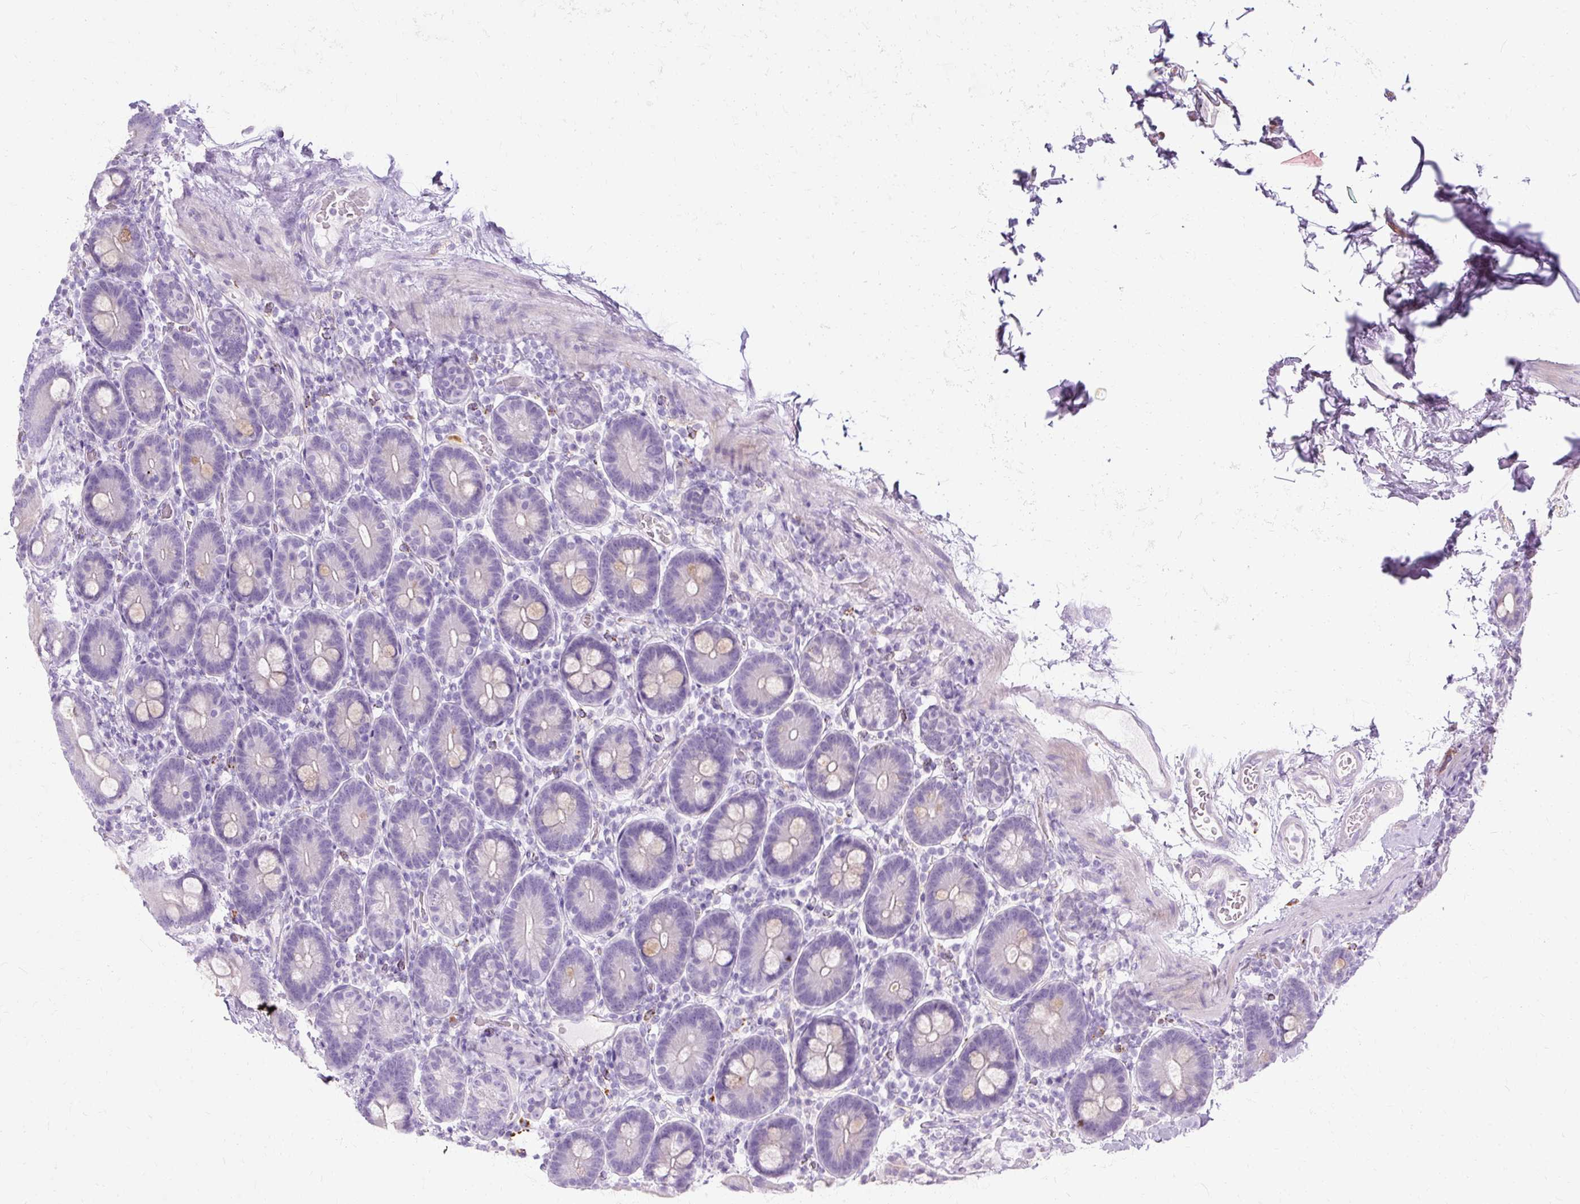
{"staining": {"intensity": "negative", "quantity": "none", "location": "none"}, "tissue": "duodenum", "cell_type": "Glandular cells", "image_type": "normal", "snomed": [{"axis": "morphology", "description": "Normal tissue, NOS"}, {"axis": "topography", "description": "Duodenum"}], "caption": "Immunohistochemistry image of unremarkable human duodenum stained for a protein (brown), which demonstrates no expression in glandular cells. (DAB immunohistochemistry (IHC) with hematoxylin counter stain).", "gene": "HSD11B1", "patient": {"sex": "male", "age": 55}}